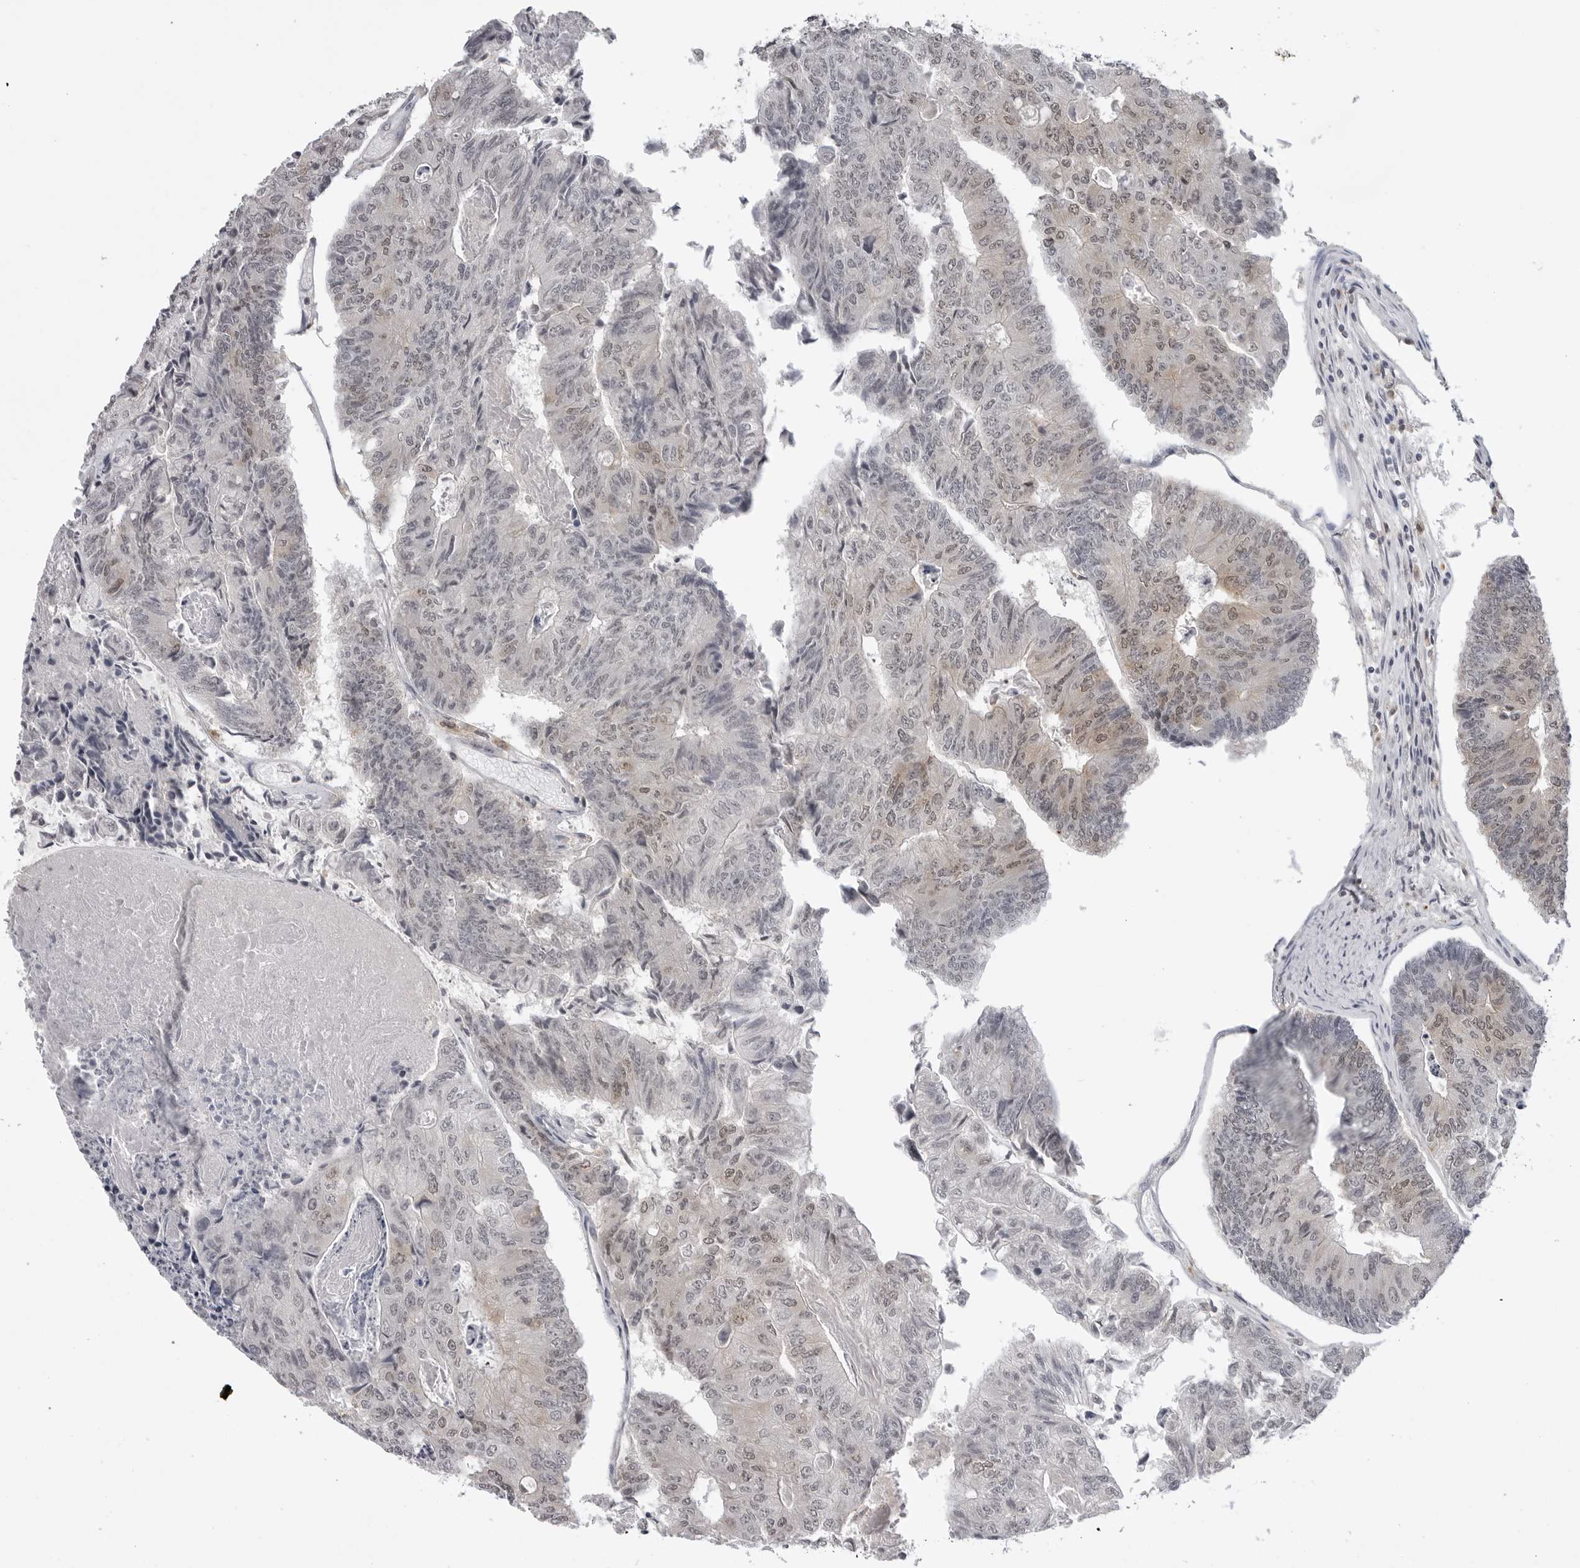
{"staining": {"intensity": "weak", "quantity": "<25%", "location": "cytoplasmic/membranous"}, "tissue": "colorectal cancer", "cell_type": "Tumor cells", "image_type": "cancer", "snomed": [{"axis": "morphology", "description": "Adenocarcinoma, NOS"}, {"axis": "topography", "description": "Colon"}], "caption": "Immunohistochemical staining of adenocarcinoma (colorectal) shows no significant expression in tumor cells.", "gene": "RRM1", "patient": {"sex": "female", "age": 67}}